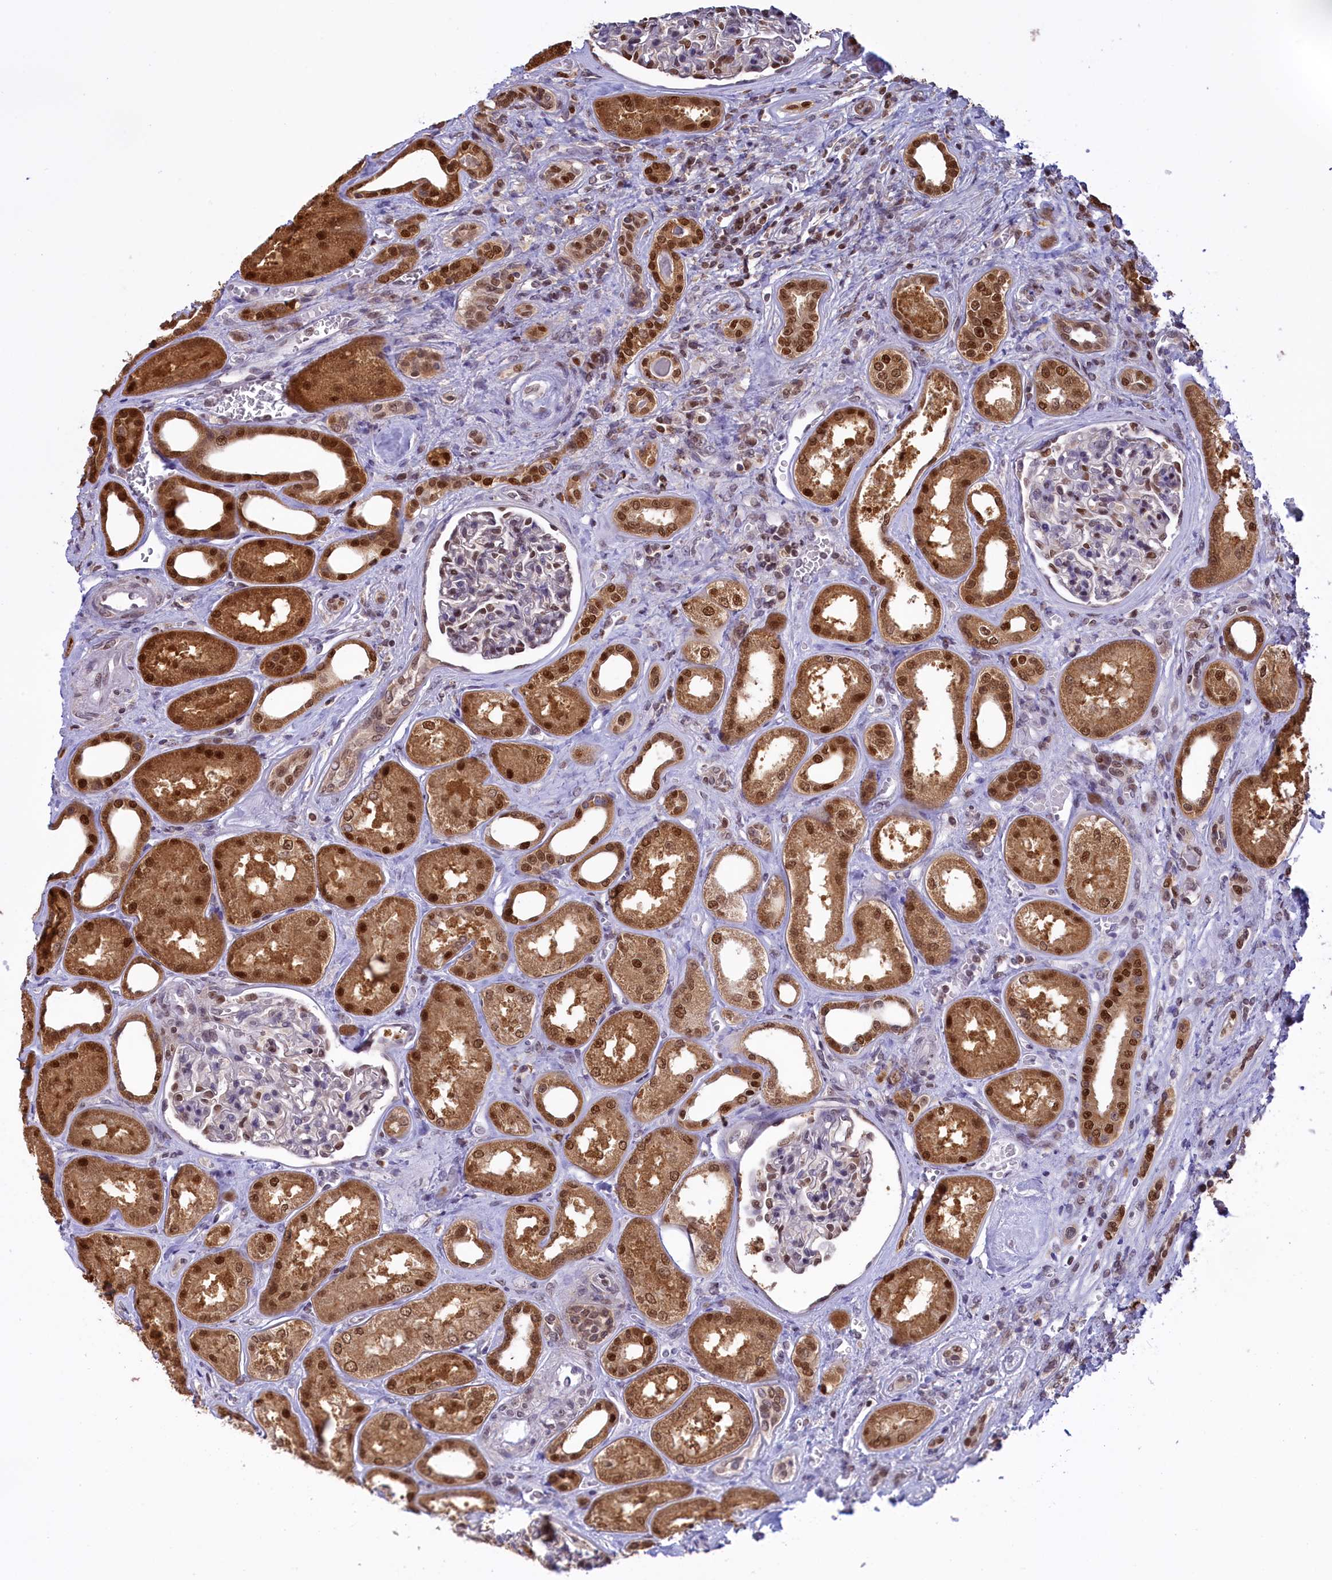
{"staining": {"intensity": "moderate", "quantity": "25%-75%", "location": "nuclear"}, "tissue": "kidney", "cell_type": "Cells in glomeruli", "image_type": "normal", "snomed": [{"axis": "morphology", "description": "Normal tissue, NOS"}, {"axis": "morphology", "description": "Adenocarcinoma, NOS"}, {"axis": "topography", "description": "Kidney"}], "caption": "Protein analysis of normal kidney reveals moderate nuclear expression in about 25%-75% of cells in glomeruli.", "gene": "IZUMO2", "patient": {"sex": "female", "age": 68}}